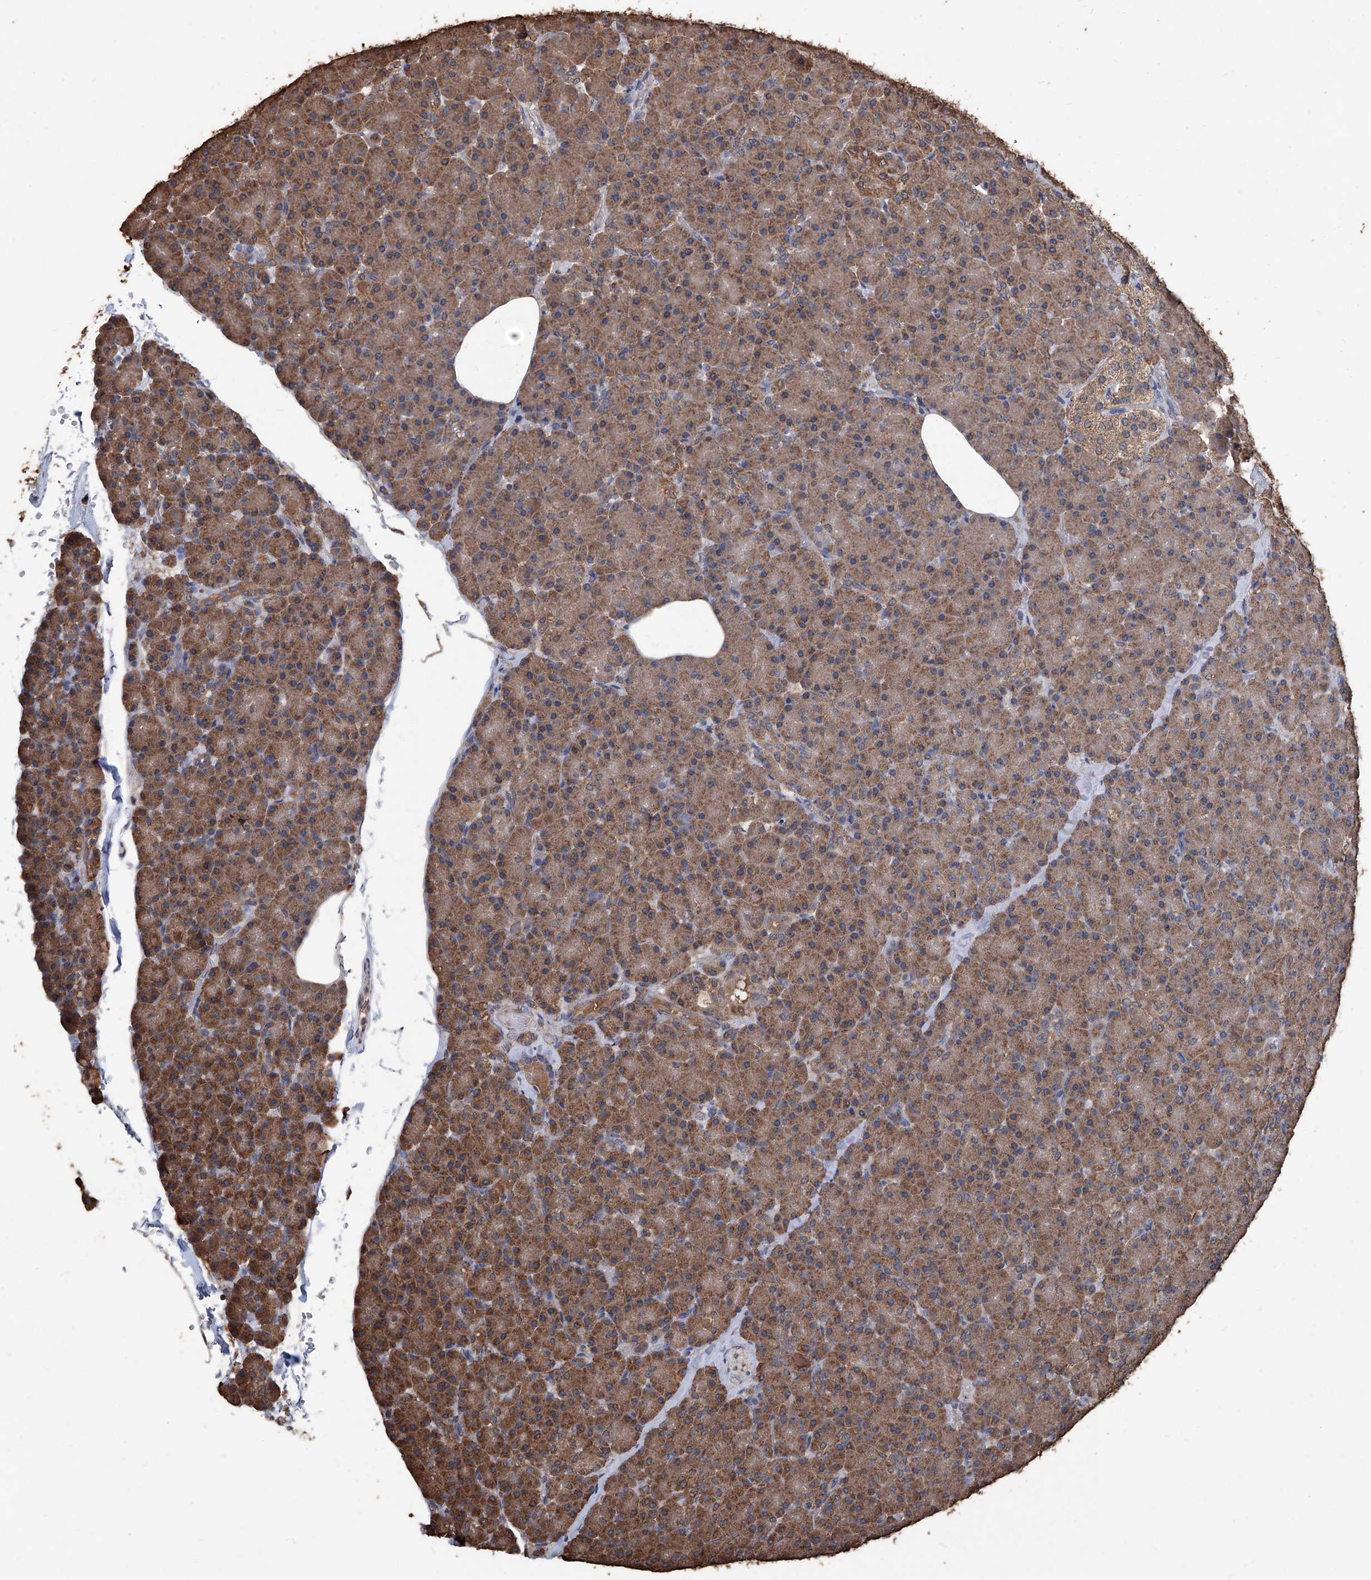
{"staining": {"intensity": "moderate", "quantity": ">75%", "location": "cytoplasmic/membranous"}, "tissue": "pancreas", "cell_type": "Exocrine glandular cells", "image_type": "normal", "snomed": [{"axis": "morphology", "description": "Normal tissue, NOS"}, {"axis": "topography", "description": "Pancreas"}], "caption": "Human pancreas stained for a protein (brown) exhibits moderate cytoplasmic/membranous positive positivity in about >75% of exocrine glandular cells.", "gene": "STARD7", "patient": {"sex": "female", "age": 43}}